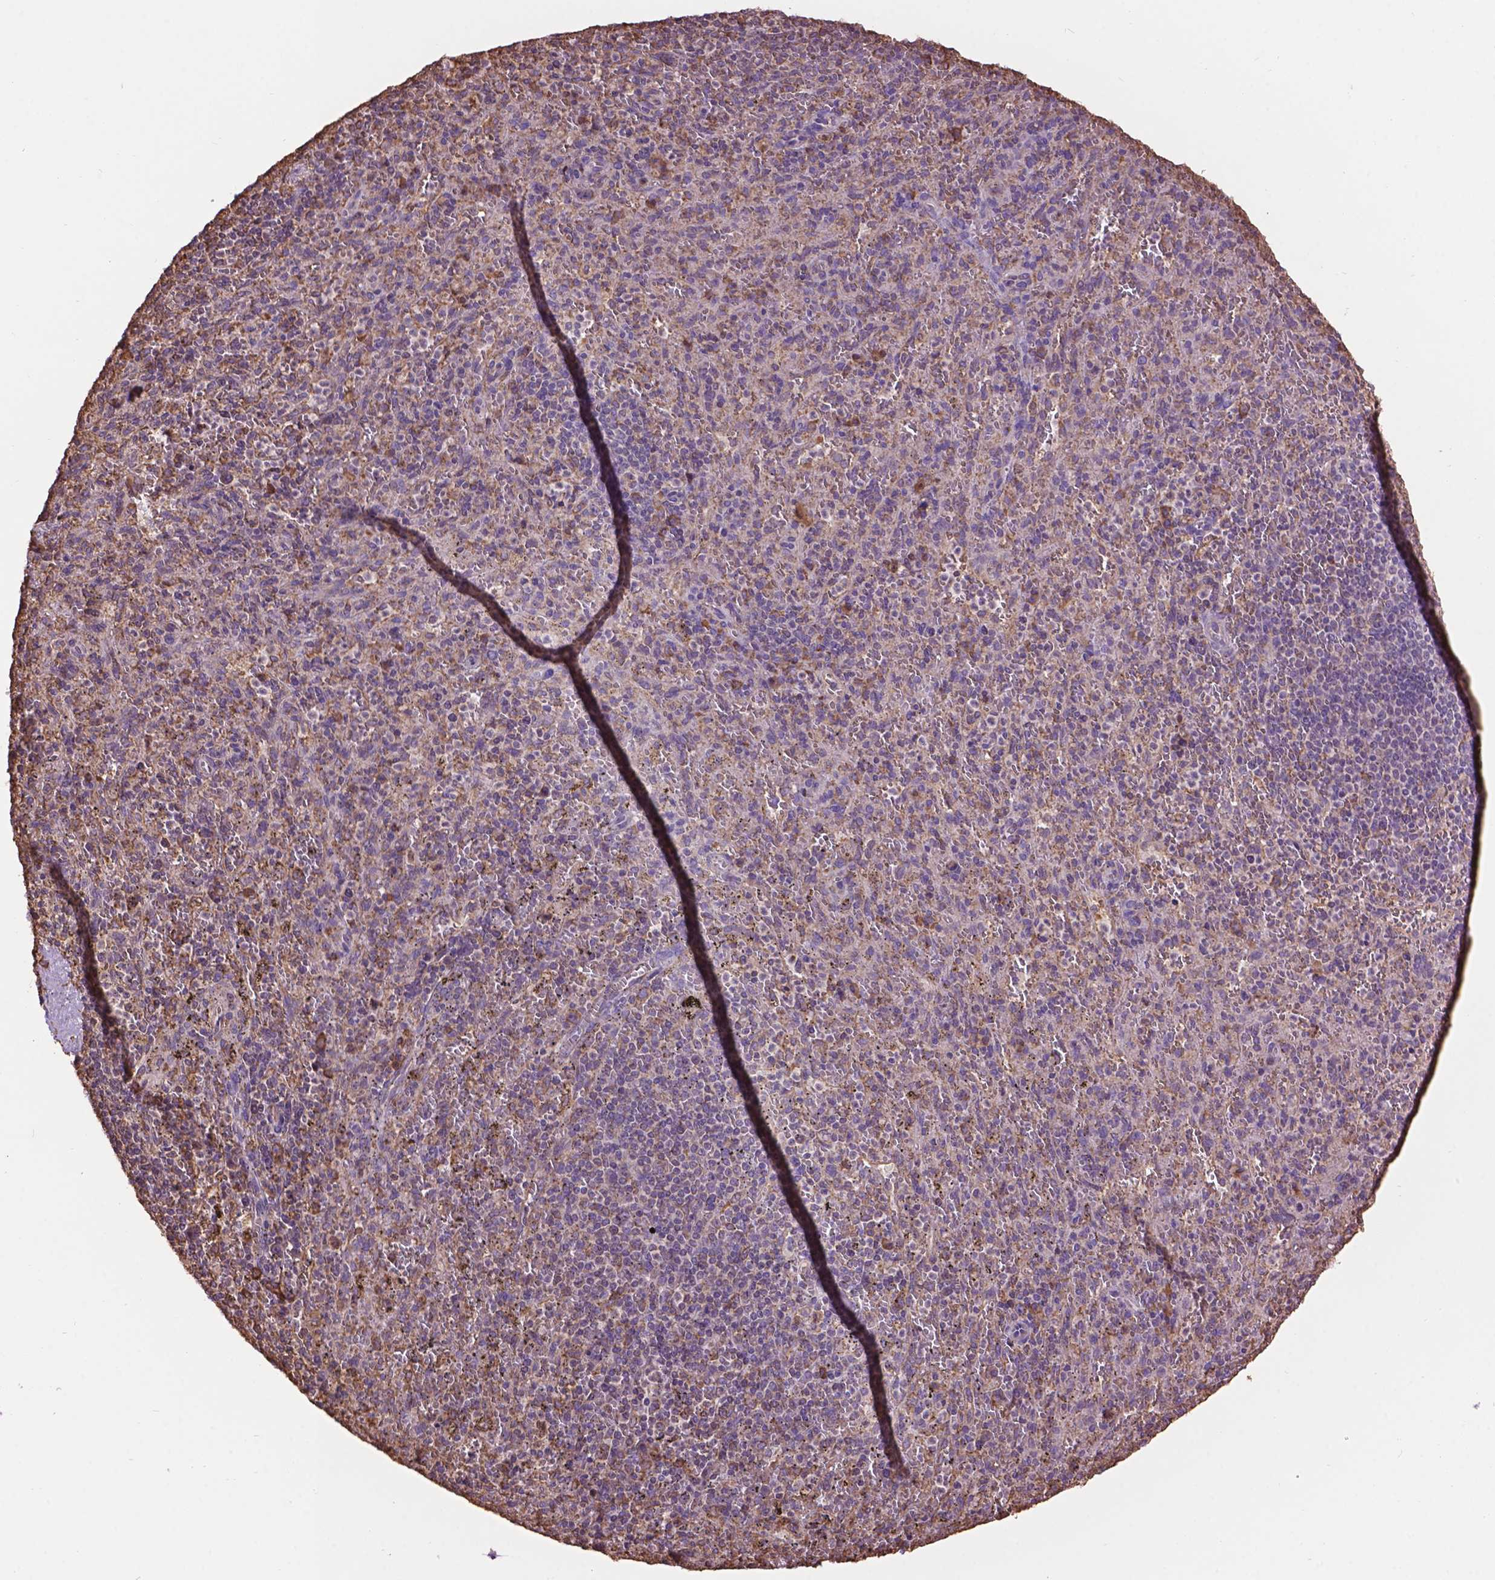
{"staining": {"intensity": "weak", "quantity": "<25%", "location": "cytoplasmic/membranous"}, "tissue": "spleen", "cell_type": "Cells in red pulp", "image_type": "normal", "snomed": [{"axis": "morphology", "description": "Normal tissue, NOS"}, {"axis": "topography", "description": "Spleen"}], "caption": "Immunohistochemistry micrograph of unremarkable human spleen stained for a protein (brown), which reveals no positivity in cells in red pulp. Nuclei are stained in blue.", "gene": "PPP2R5E", "patient": {"sex": "male", "age": 57}}